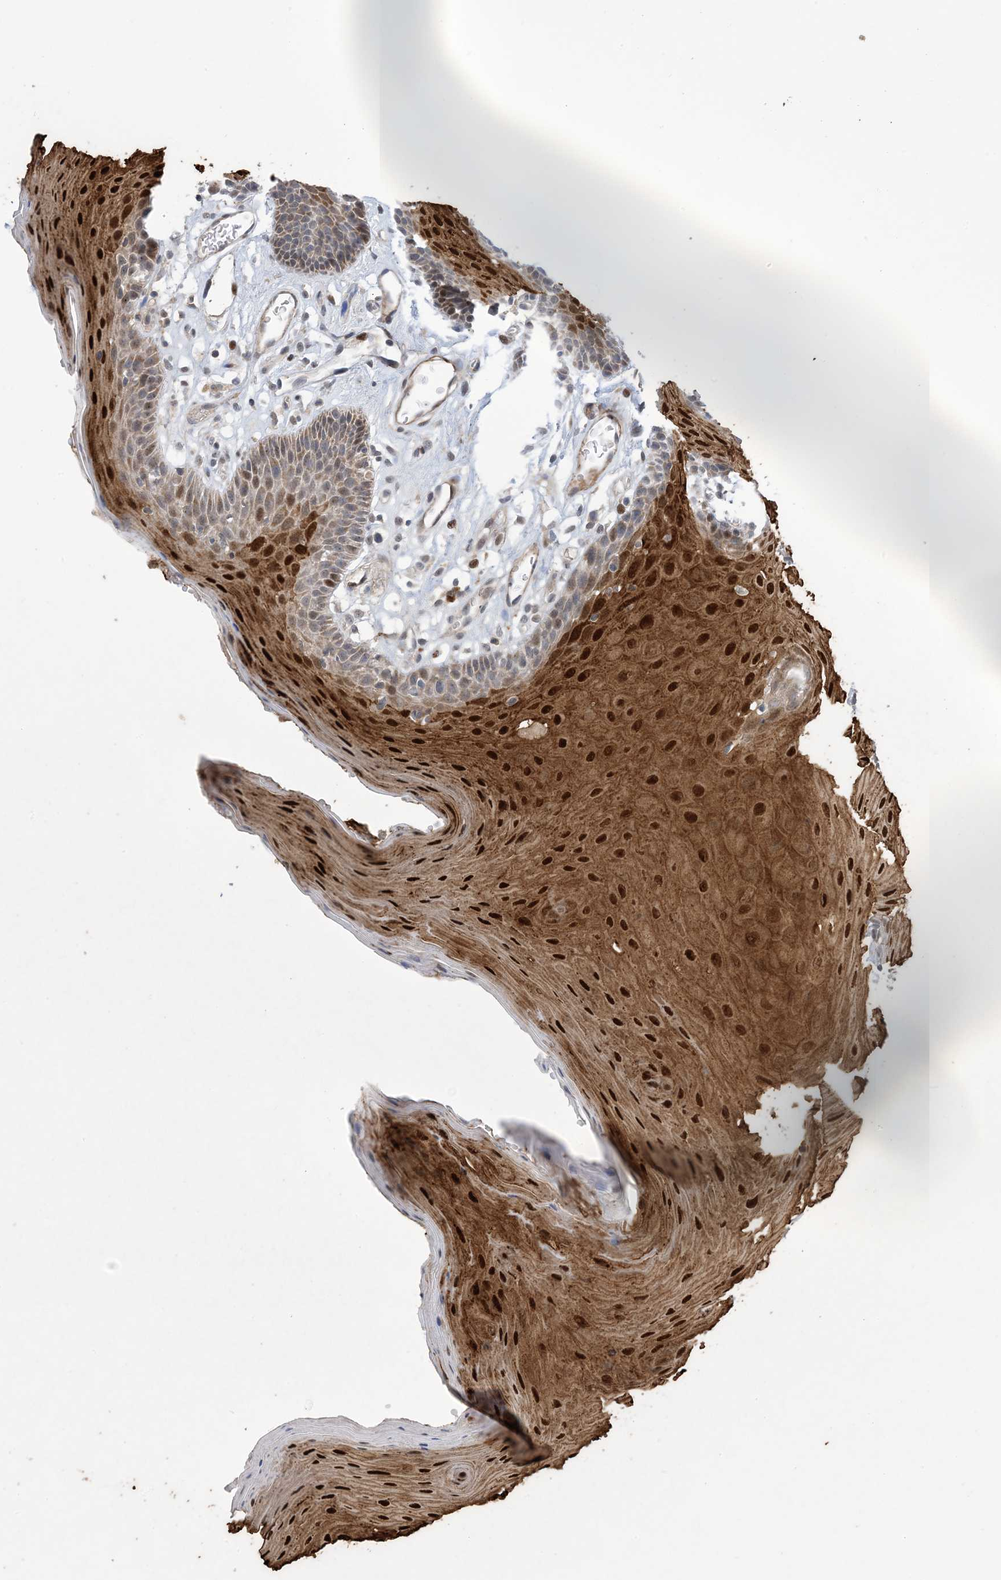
{"staining": {"intensity": "strong", "quantity": "25%-75%", "location": "cytoplasmic/membranous,nuclear"}, "tissue": "oral mucosa", "cell_type": "Squamous epithelial cells", "image_type": "normal", "snomed": [{"axis": "morphology", "description": "Normal tissue, NOS"}, {"axis": "morphology", "description": "Squamous cell carcinoma, NOS"}, {"axis": "topography", "description": "Skeletal muscle"}, {"axis": "topography", "description": "Oral tissue"}, {"axis": "topography", "description": "Salivary gland"}, {"axis": "topography", "description": "Head-Neck"}], "caption": "Squamous epithelial cells demonstrate high levels of strong cytoplasmic/membranous,nuclear positivity in approximately 25%-75% of cells in normal oral mucosa.", "gene": "ZNF8", "patient": {"sex": "male", "age": 54}}